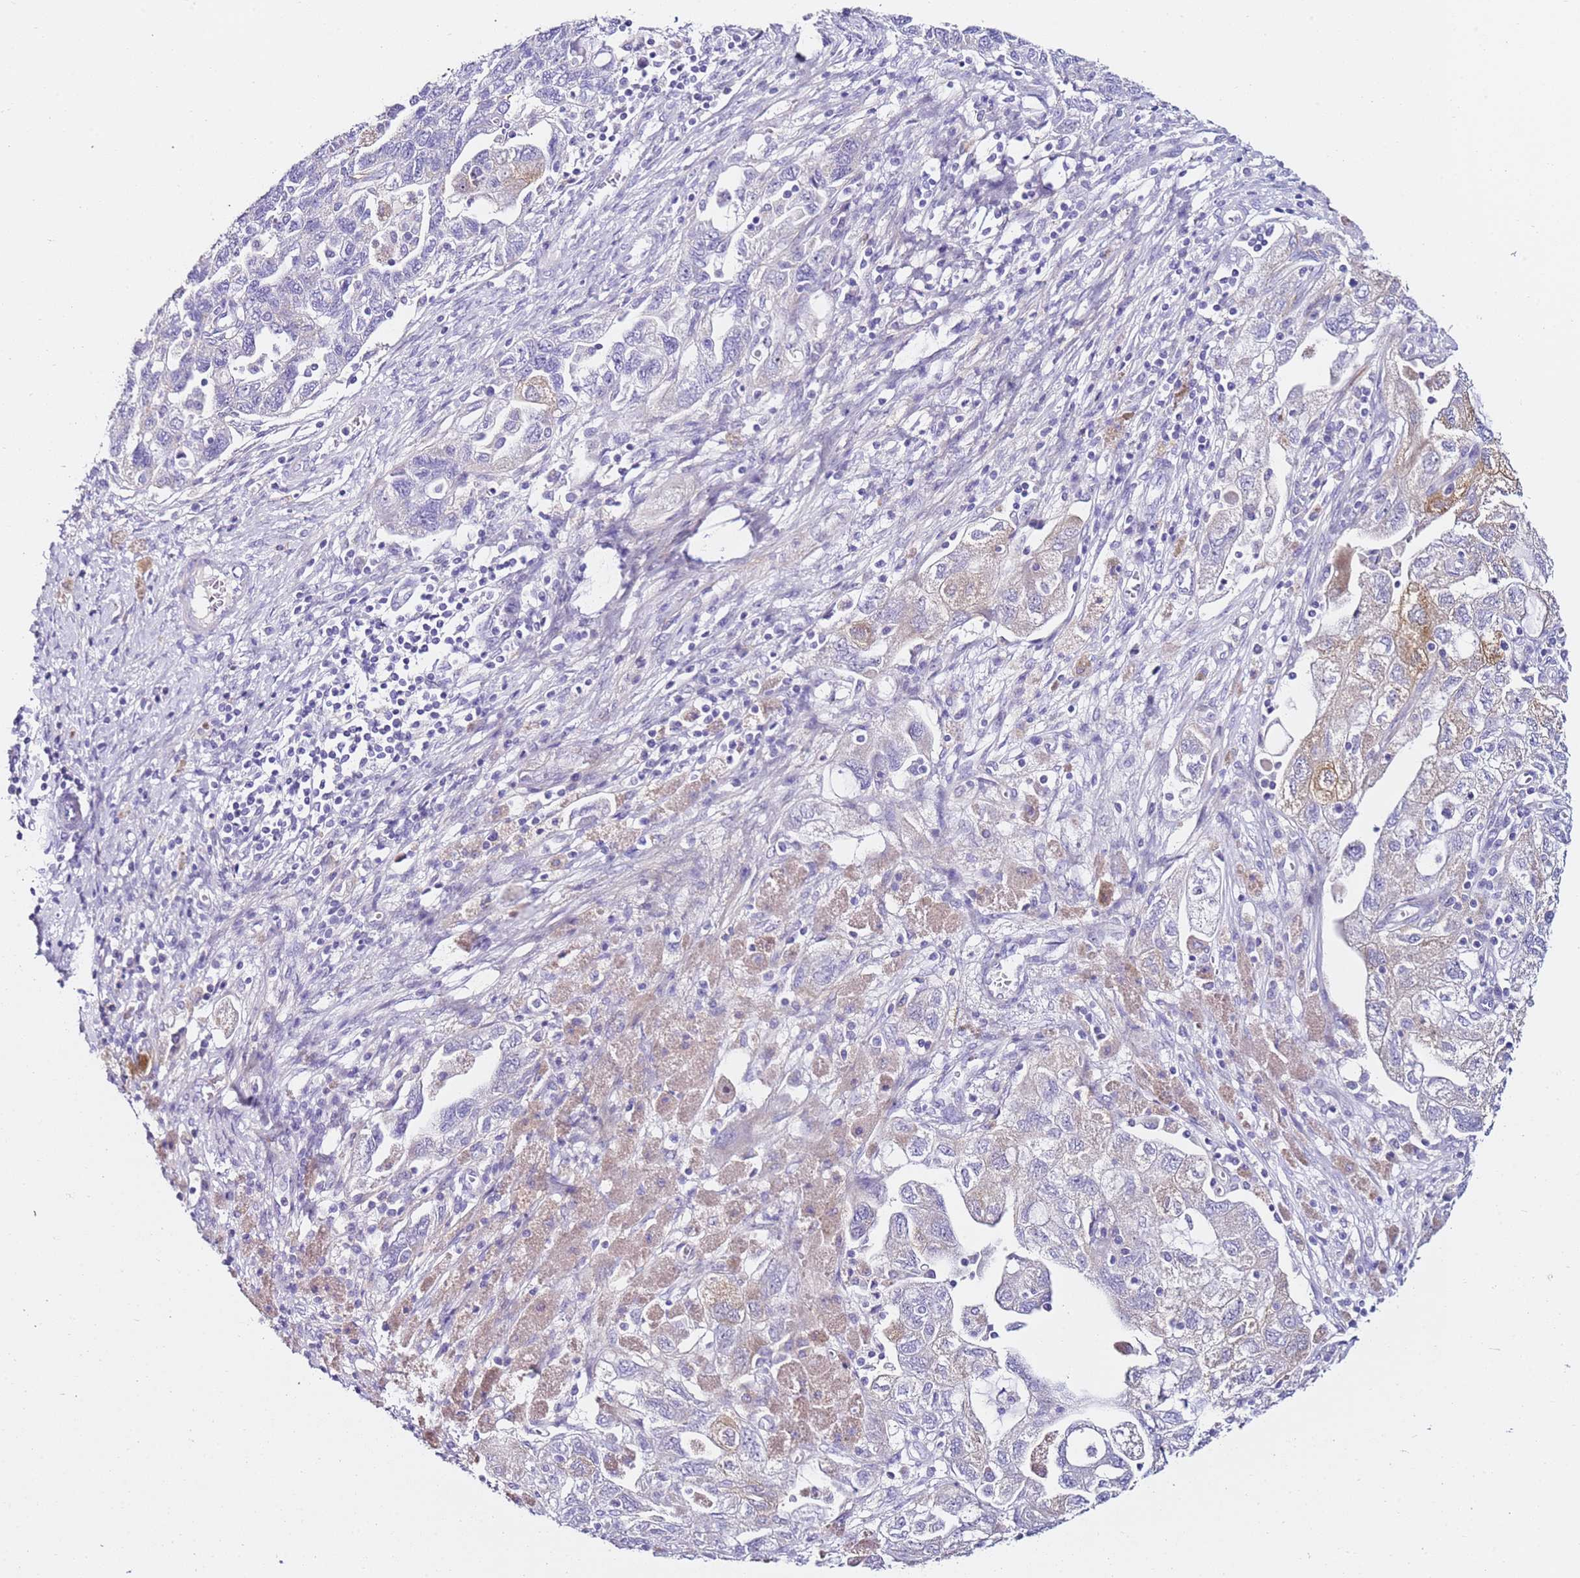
{"staining": {"intensity": "negative", "quantity": "none", "location": "none"}, "tissue": "ovarian cancer", "cell_type": "Tumor cells", "image_type": "cancer", "snomed": [{"axis": "morphology", "description": "Carcinoma, NOS"}, {"axis": "morphology", "description": "Cystadenocarcinoma, serous, NOS"}, {"axis": "topography", "description": "Ovary"}], "caption": "Ovarian cancer (carcinoma) stained for a protein using immunohistochemistry reveals no staining tumor cells.", "gene": "HGD", "patient": {"sex": "female", "age": 69}}